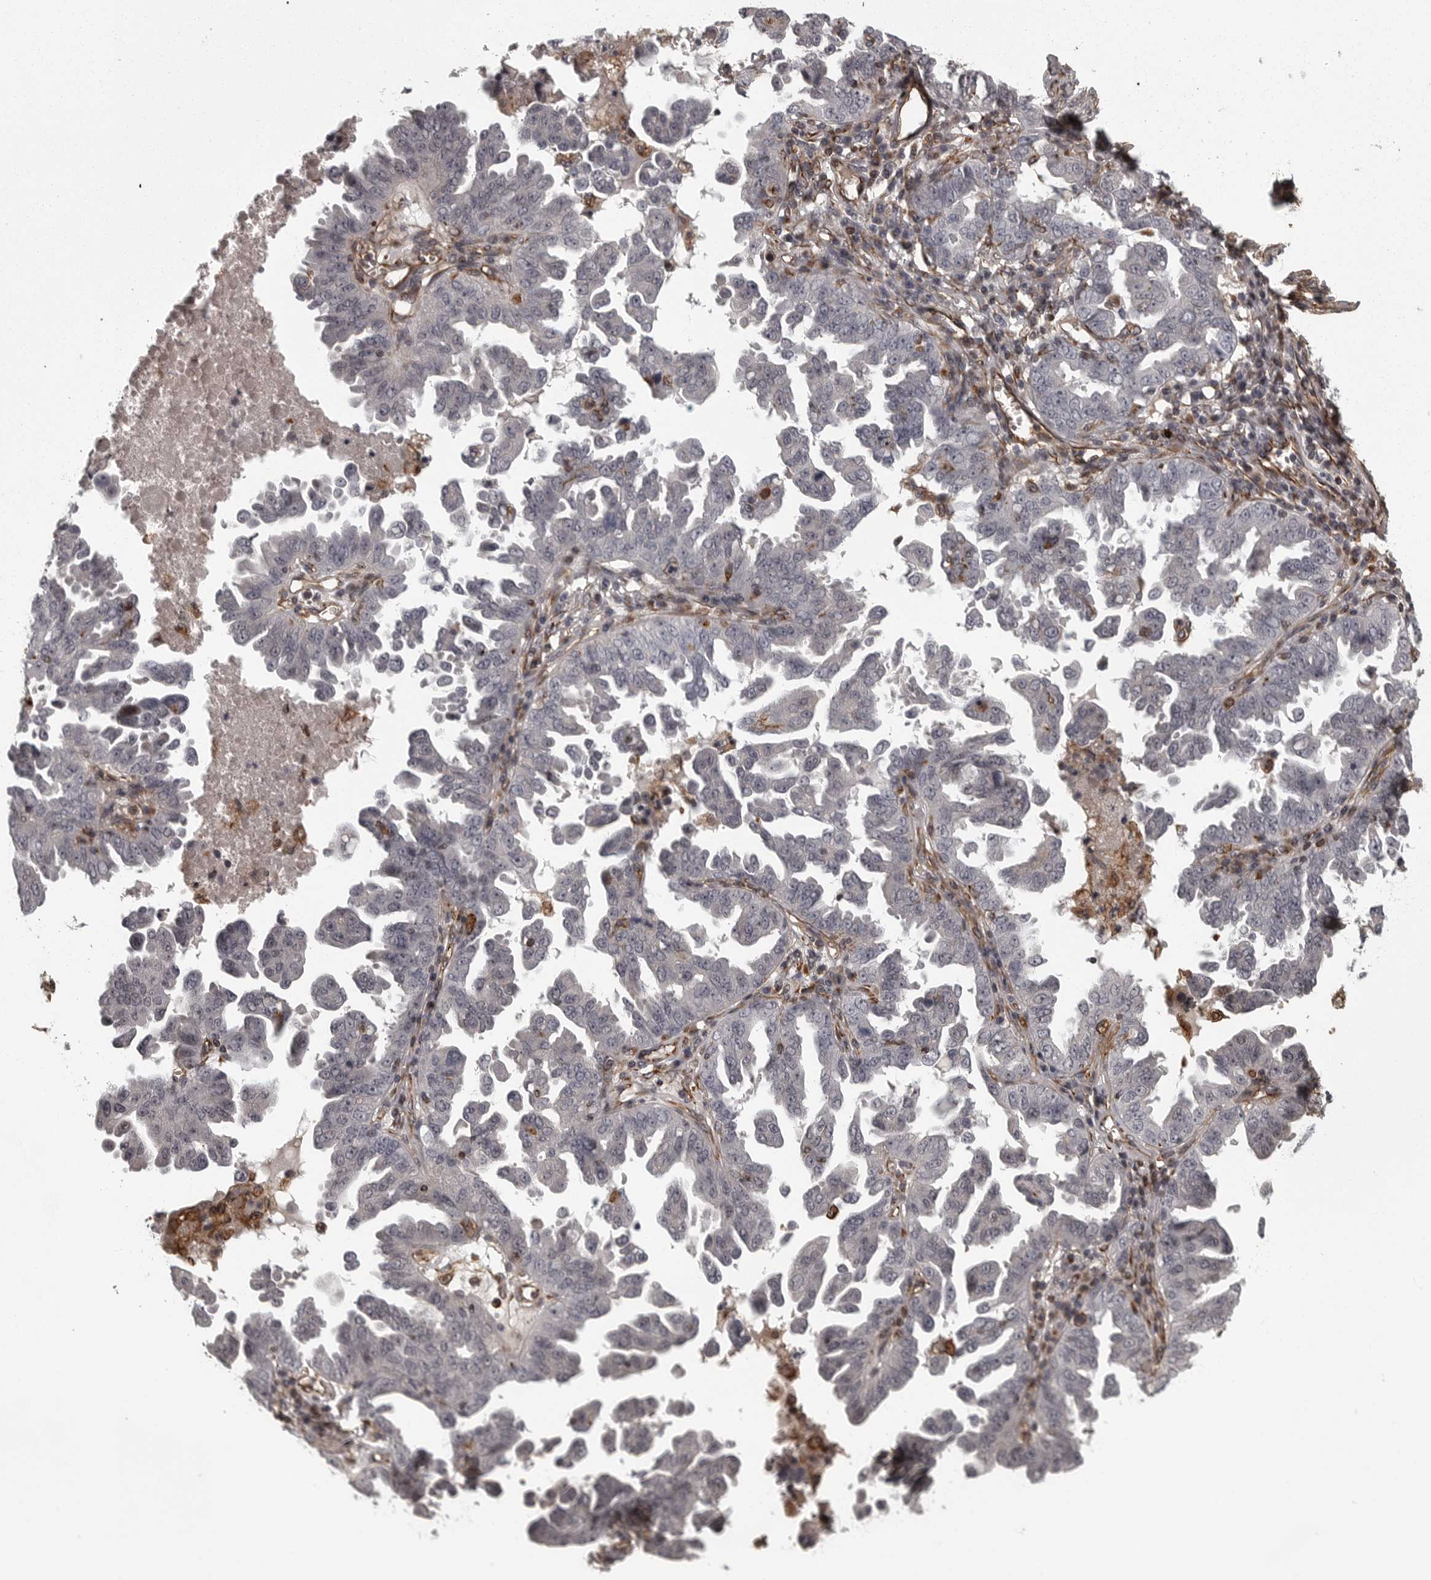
{"staining": {"intensity": "negative", "quantity": "none", "location": "none"}, "tissue": "ovarian cancer", "cell_type": "Tumor cells", "image_type": "cancer", "snomed": [{"axis": "morphology", "description": "Carcinoma, endometroid"}, {"axis": "topography", "description": "Ovary"}], "caption": "High power microscopy micrograph of an IHC image of ovarian endometroid carcinoma, revealing no significant positivity in tumor cells.", "gene": "FAAP100", "patient": {"sex": "female", "age": 62}}